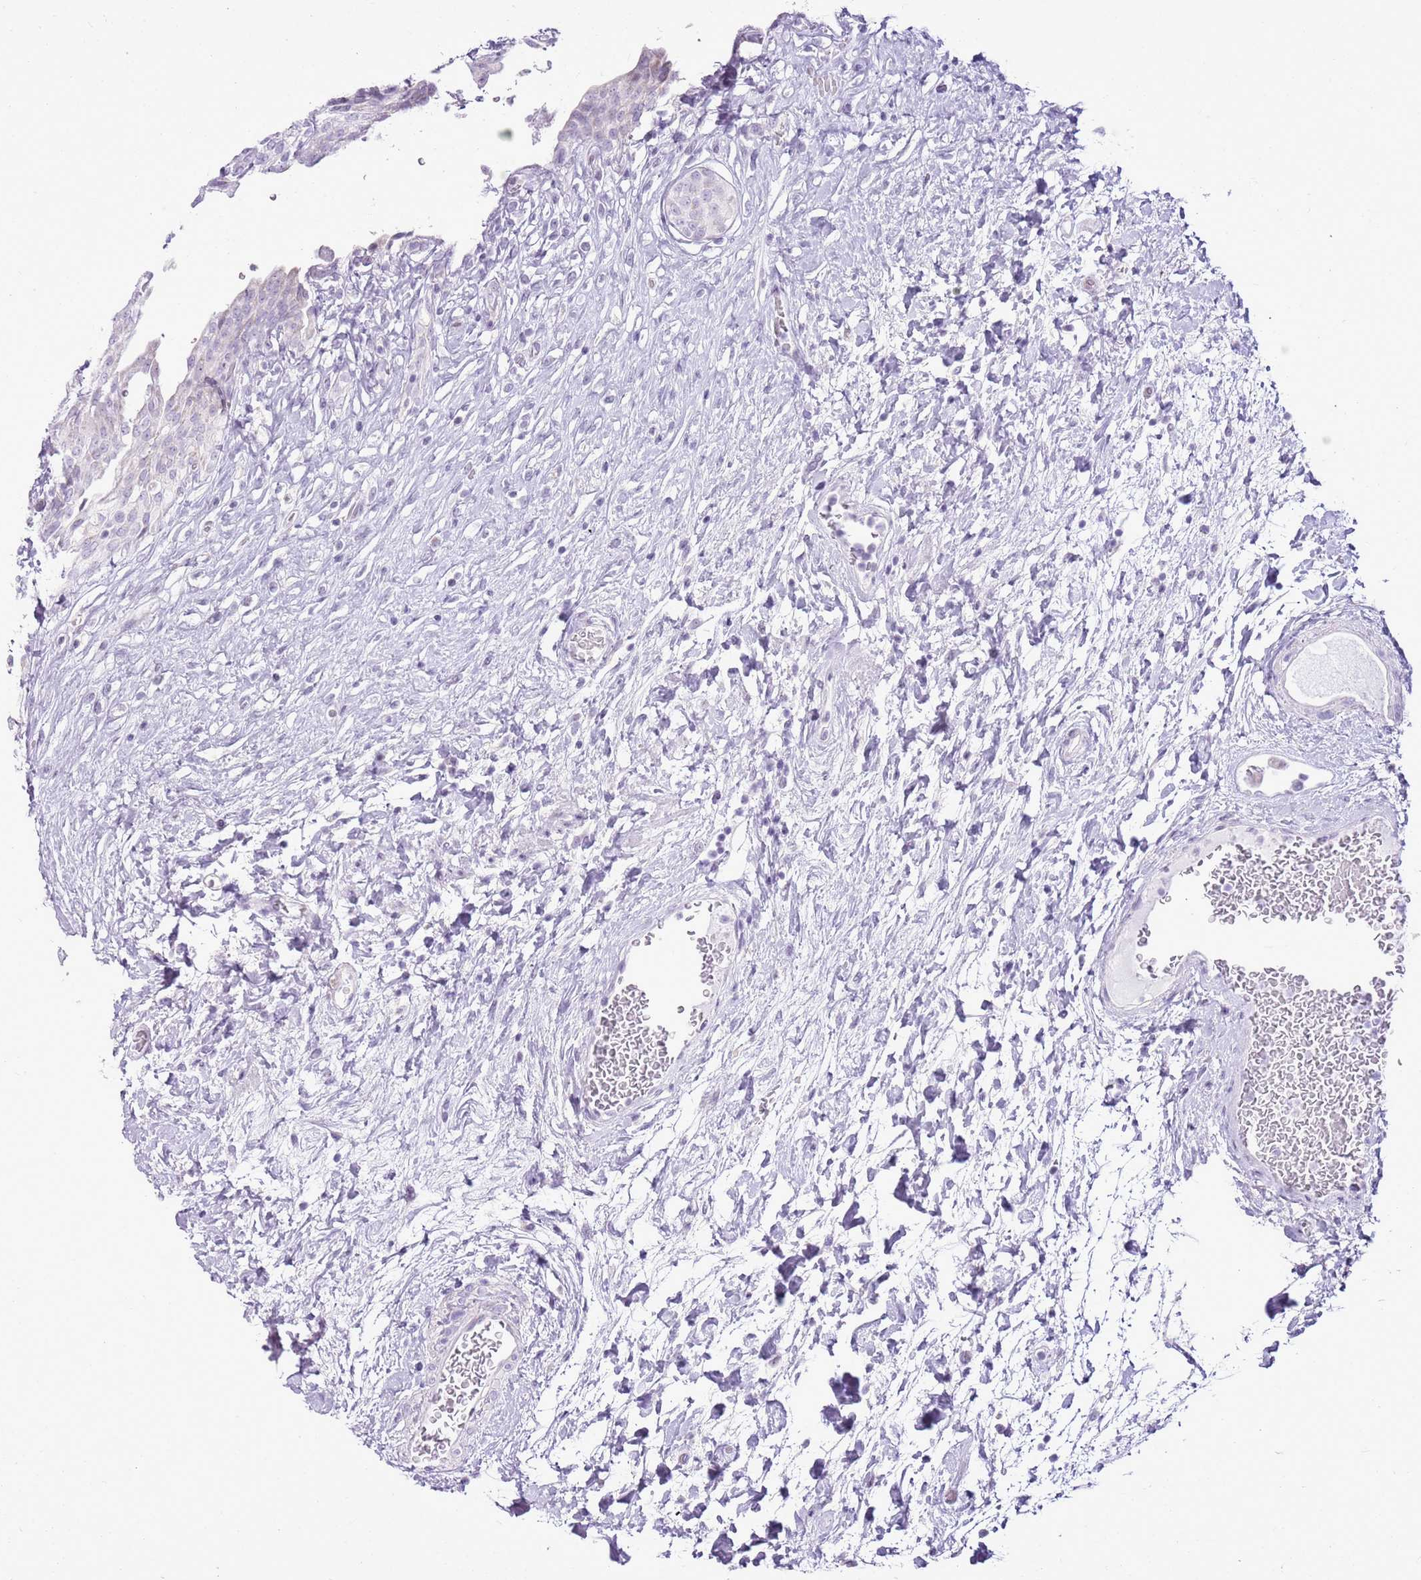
{"staining": {"intensity": "negative", "quantity": "none", "location": "none"}, "tissue": "urinary bladder", "cell_type": "Urothelial cells", "image_type": "normal", "snomed": [{"axis": "morphology", "description": "Normal tissue, NOS"}, {"axis": "topography", "description": "Urinary bladder"}], "caption": "High power microscopy image of an immunohistochemistry micrograph of unremarkable urinary bladder, revealing no significant staining in urothelial cells.", "gene": "RPL3L", "patient": {"sex": "male", "age": 74}}